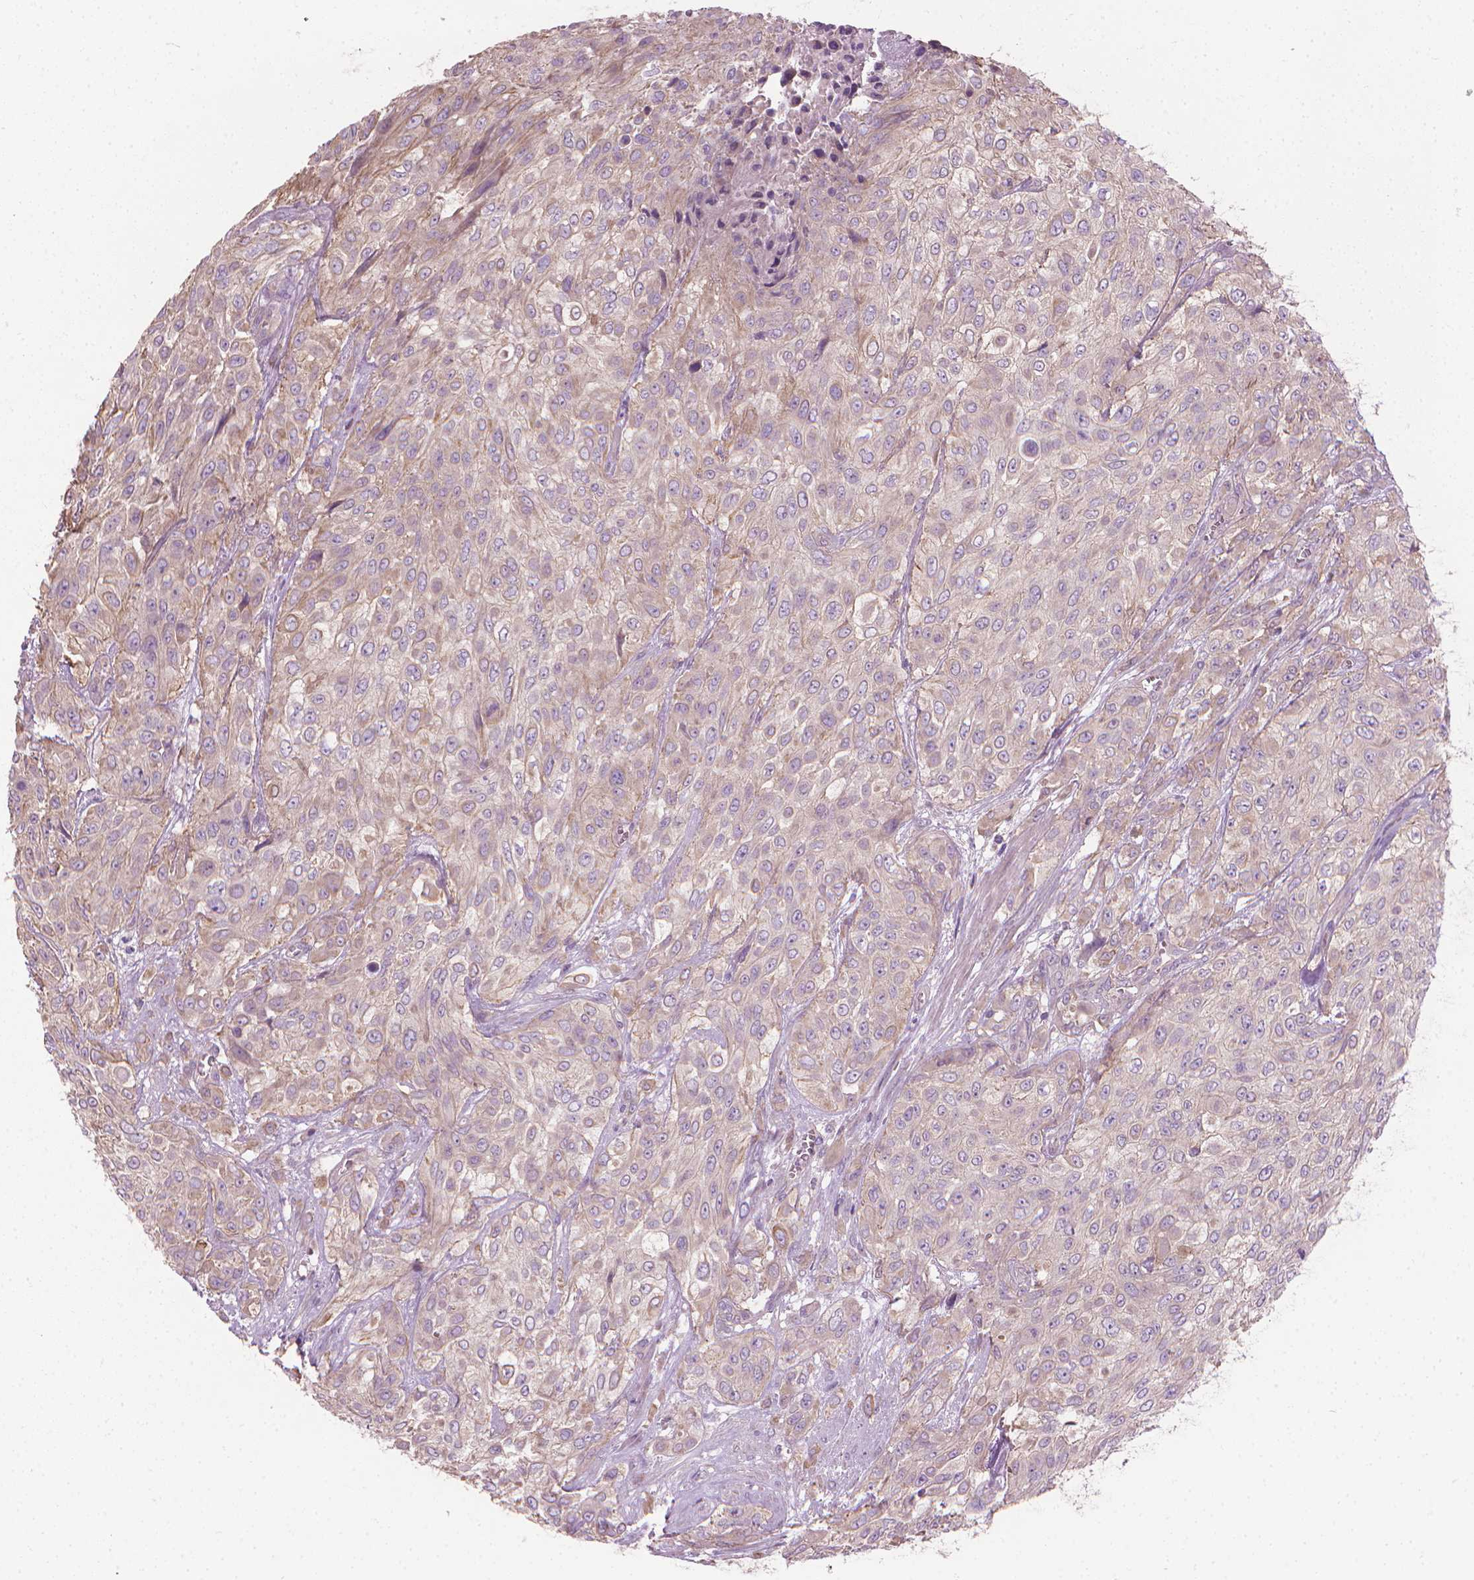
{"staining": {"intensity": "weak", "quantity": "<25%", "location": "cytoplasmic/membranous"}, "tissue": "urothelial cancer", "cell_type": "Tumor cells", "image_type": "cancer", "snomed": [{"axis": "morphology", "description": "Urothelial carcinoma, High grade"}, {"axis": "topography", "description": "Urinary bladder"}], "caption": "IHC photomicrograph of human urothelial carcinoma (high-grade) stained for a protein (brown), which demonstrates no positivity in tumor cells.", "gene": "RIIAD1", "patient": {"sex": "male", "age": 57}}